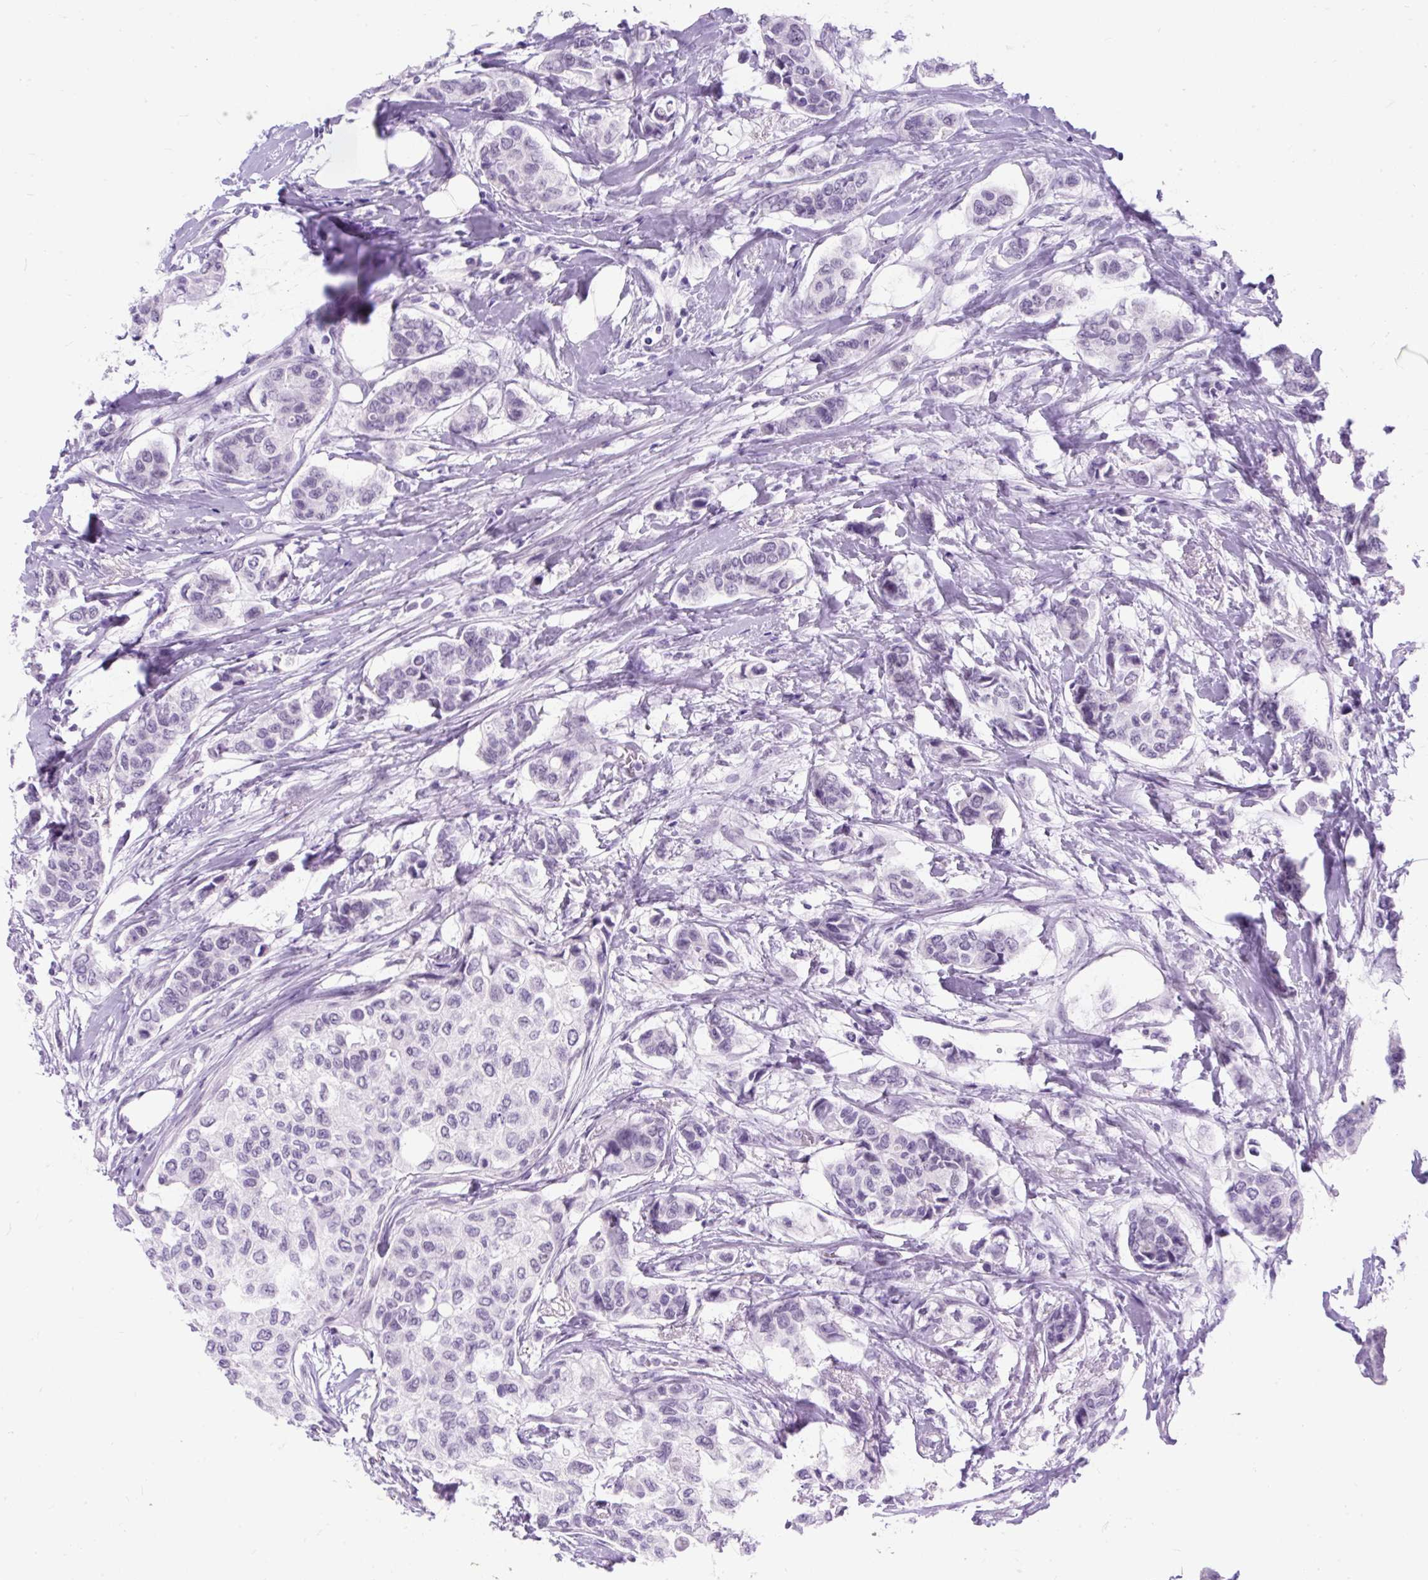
{"staining": {"intensity": "negative", "quantity": "none", "location": "none"}, "tissue": "breast cancer", "cell_type": "Tumor cells", "image_type": "cancer", "snomed": [{"axis": "morphology", "description": "Lobular carcinoma"}, {"axis": "topography", "description": "Breast"}], "caption": "Immunohistochemistry of human breast cancer (lobular carcinoma) reveals no positivity in tumor cells. (DAB (3,3'-diaminobenzidine) immunohistochemistry visualized using brightfield microscopy, high magnification).", "gene": "SCGB1A1", "patient": {"sex": "female", "age": 51}}